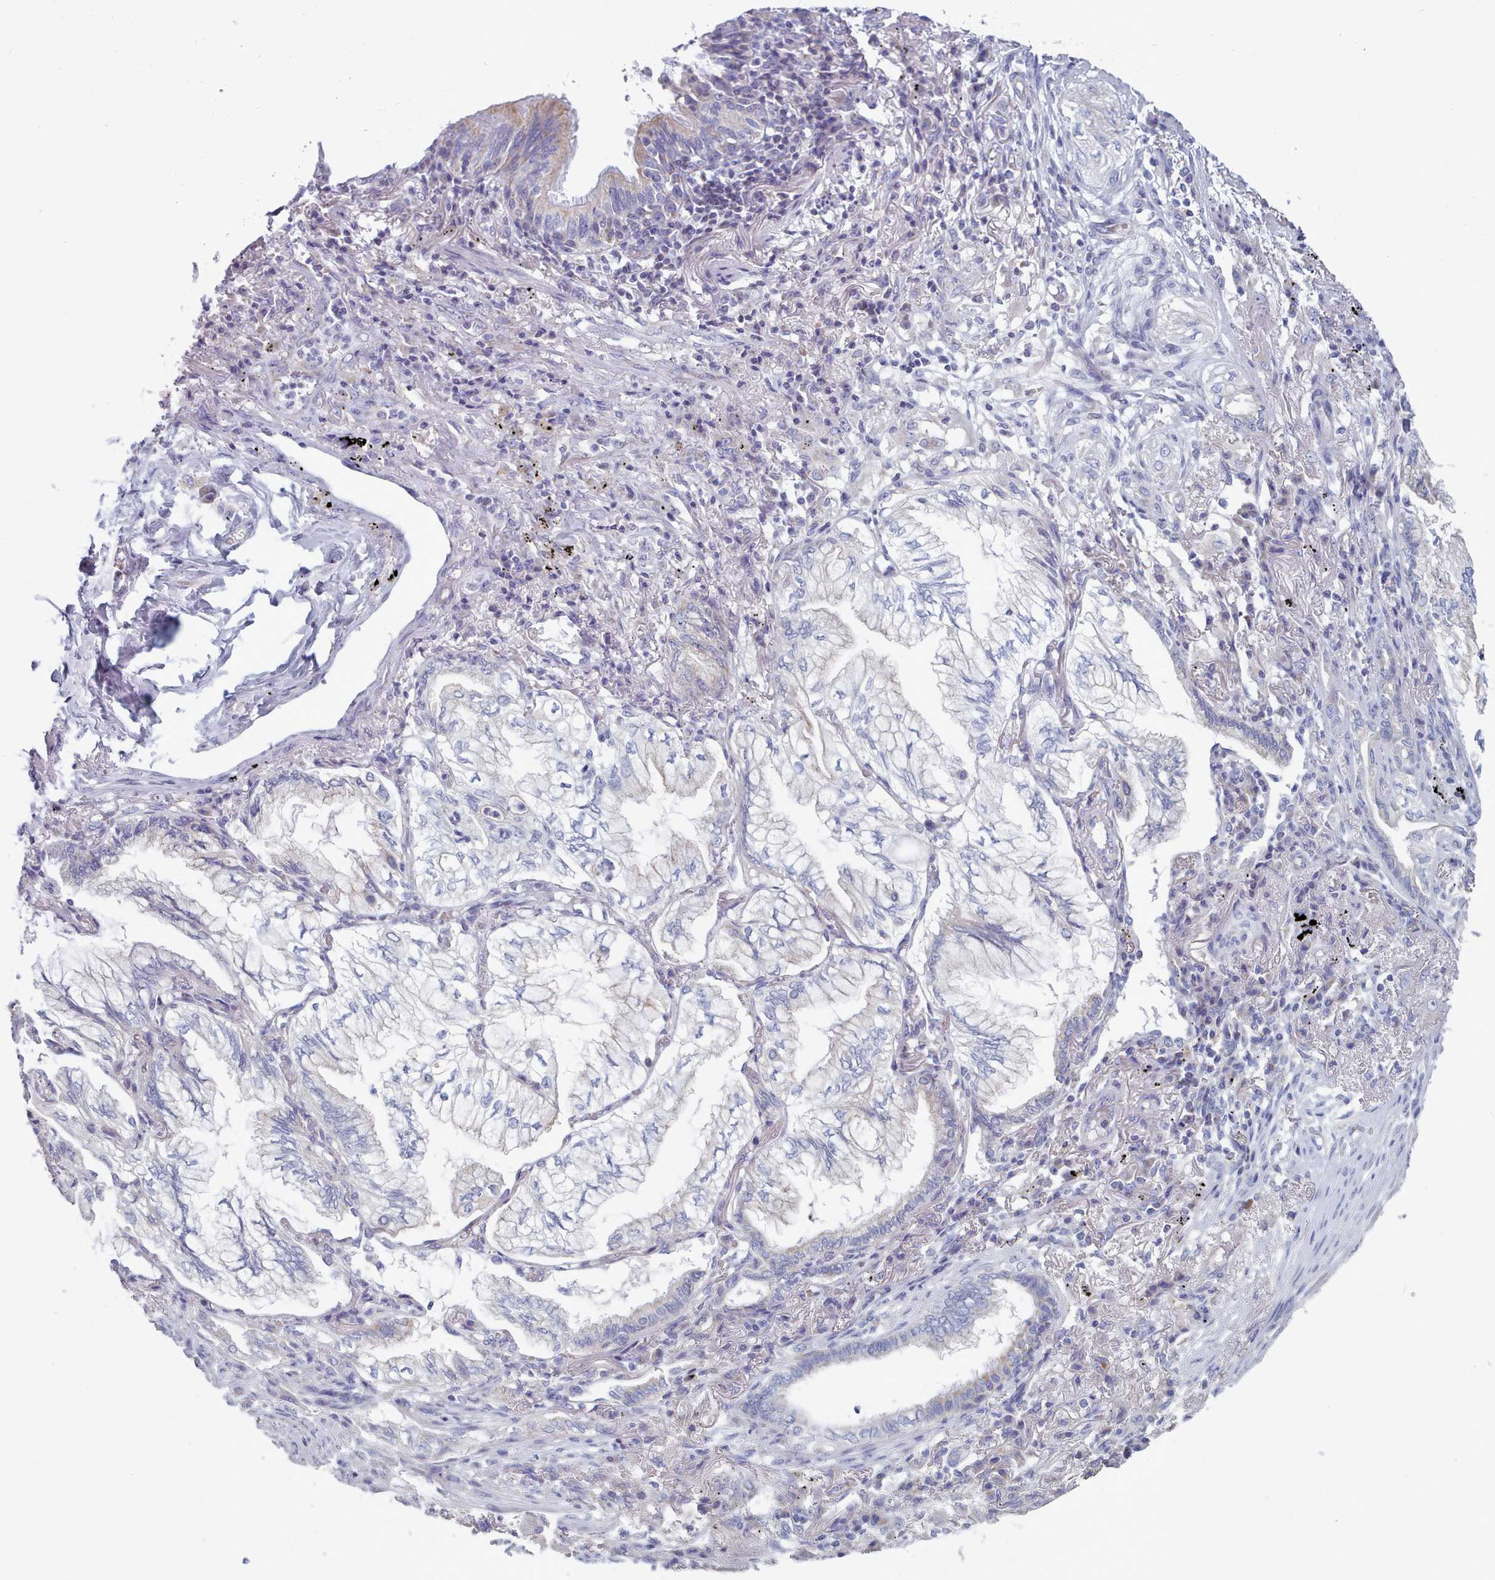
{"staining": {"intensity": "weak", "quantity": "<25%", "location": "cytoplasmic/membranous"}, "tissue": "lung cancer", "cell_type": "Tumor cells", "image_type": "cancer", "snomed": [{"axis": "morphology", "description": "Adenocarcinoma, NOS"}, {"axis": "topography", "description": "Lung"}], "caption": "IHC image of neoplastic tissue: lung cancer stained with DAB displays no significant protein staining in tumor cells.", "gene": "HAO1", "patient": {"sex": "female", "age": 70}}